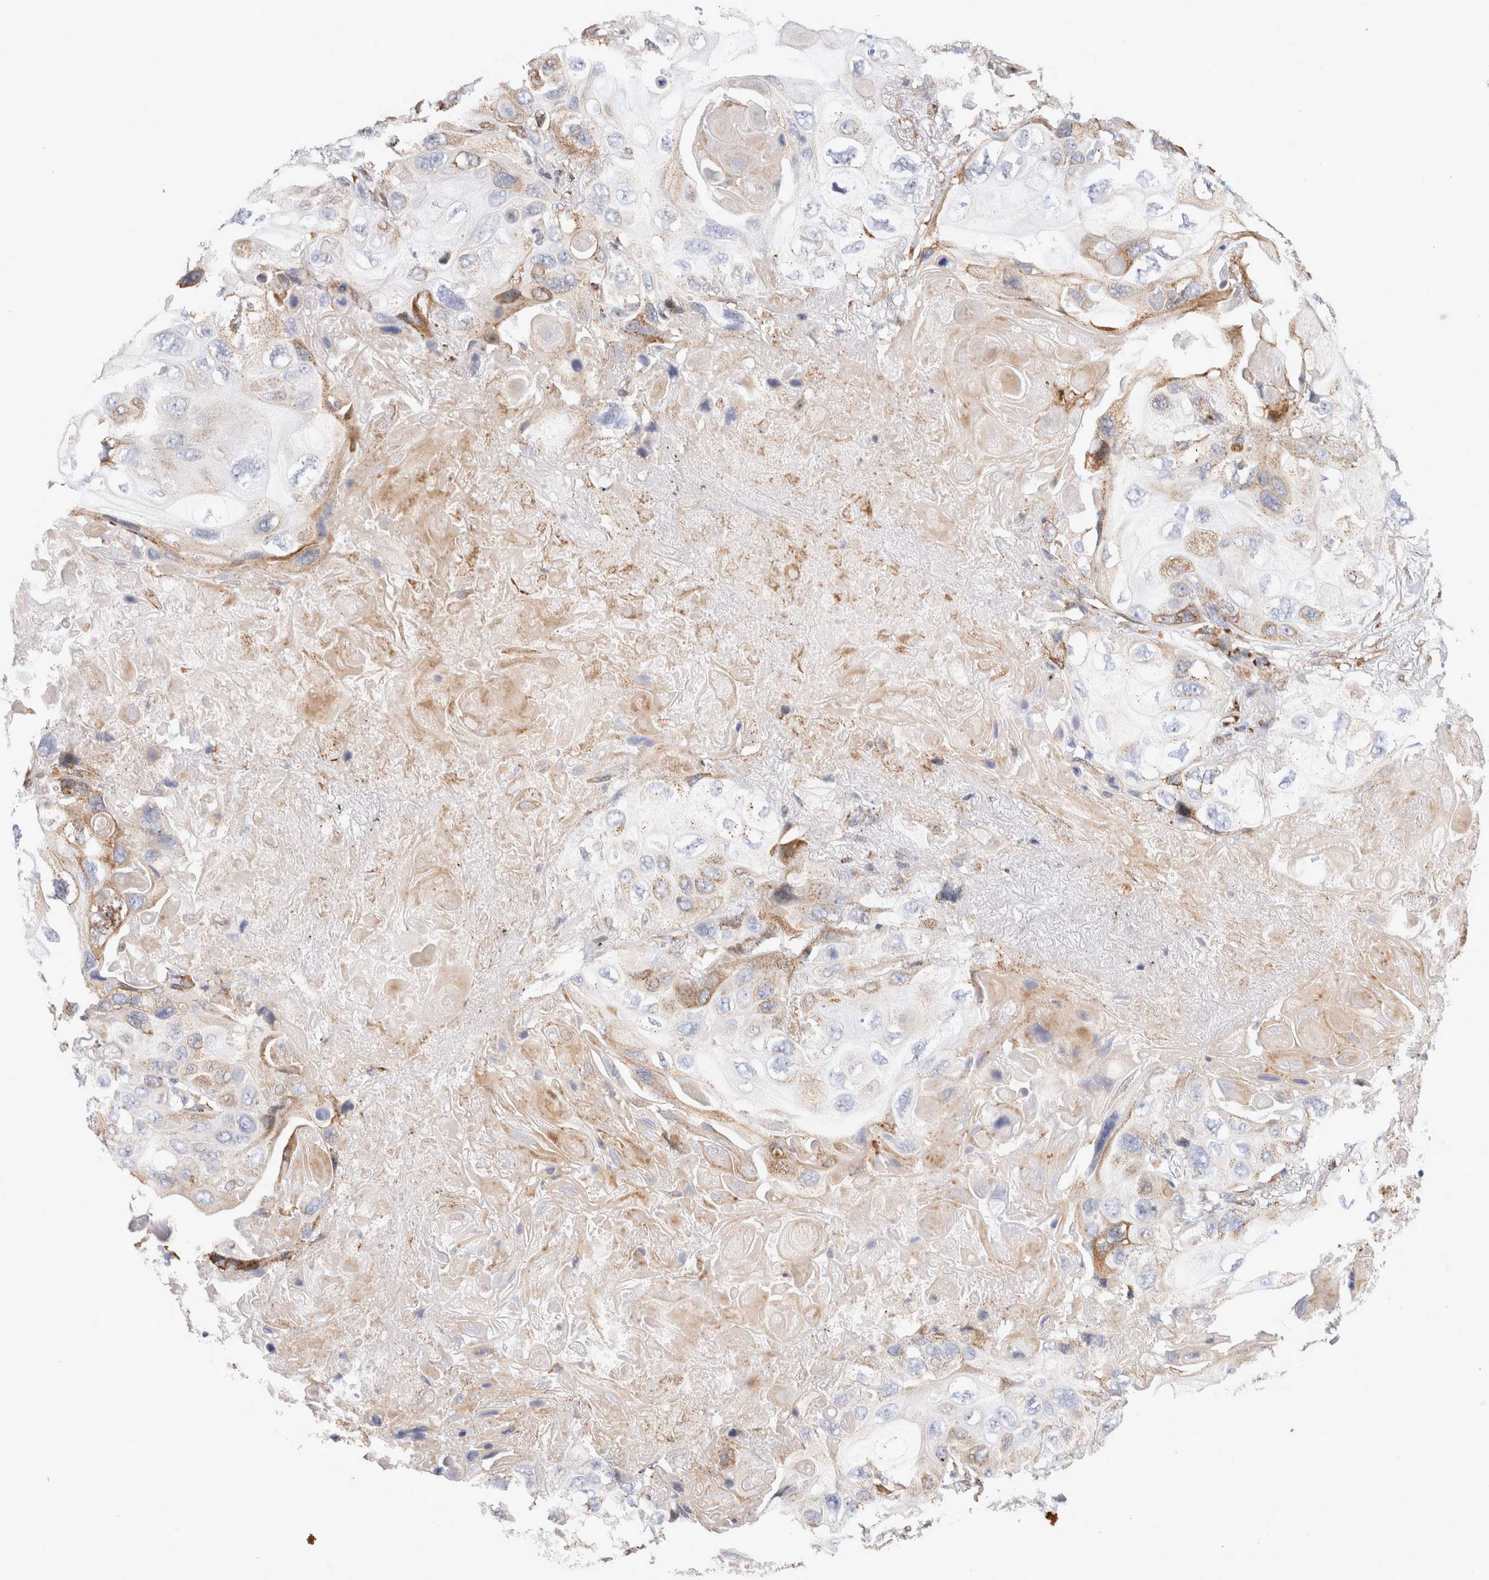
{"staining": {"intensity": "moderate", "quantity": "<25%", "location": "cytoplasmic/membranous"}, "tissue": "lung cancer", "cell_type": "Tumor cells", "image_type": "cancer", "snomed": [{"axis": "morphology", "description": "Squamous cell carcinoma, NOS"}, {"axis": "topography", "description": "Lung"}], "caption": "A micrograph of squamous cell carcinoma (lung) stained for a protein exhibits moderate cytoplasmic/membranous brown staining in tumor cells. Ihc stains the protein of interest in brown and the nuclei are stained blue.", "gene": "MCFD2", "patient": {"sex": "female", "age": 73}}